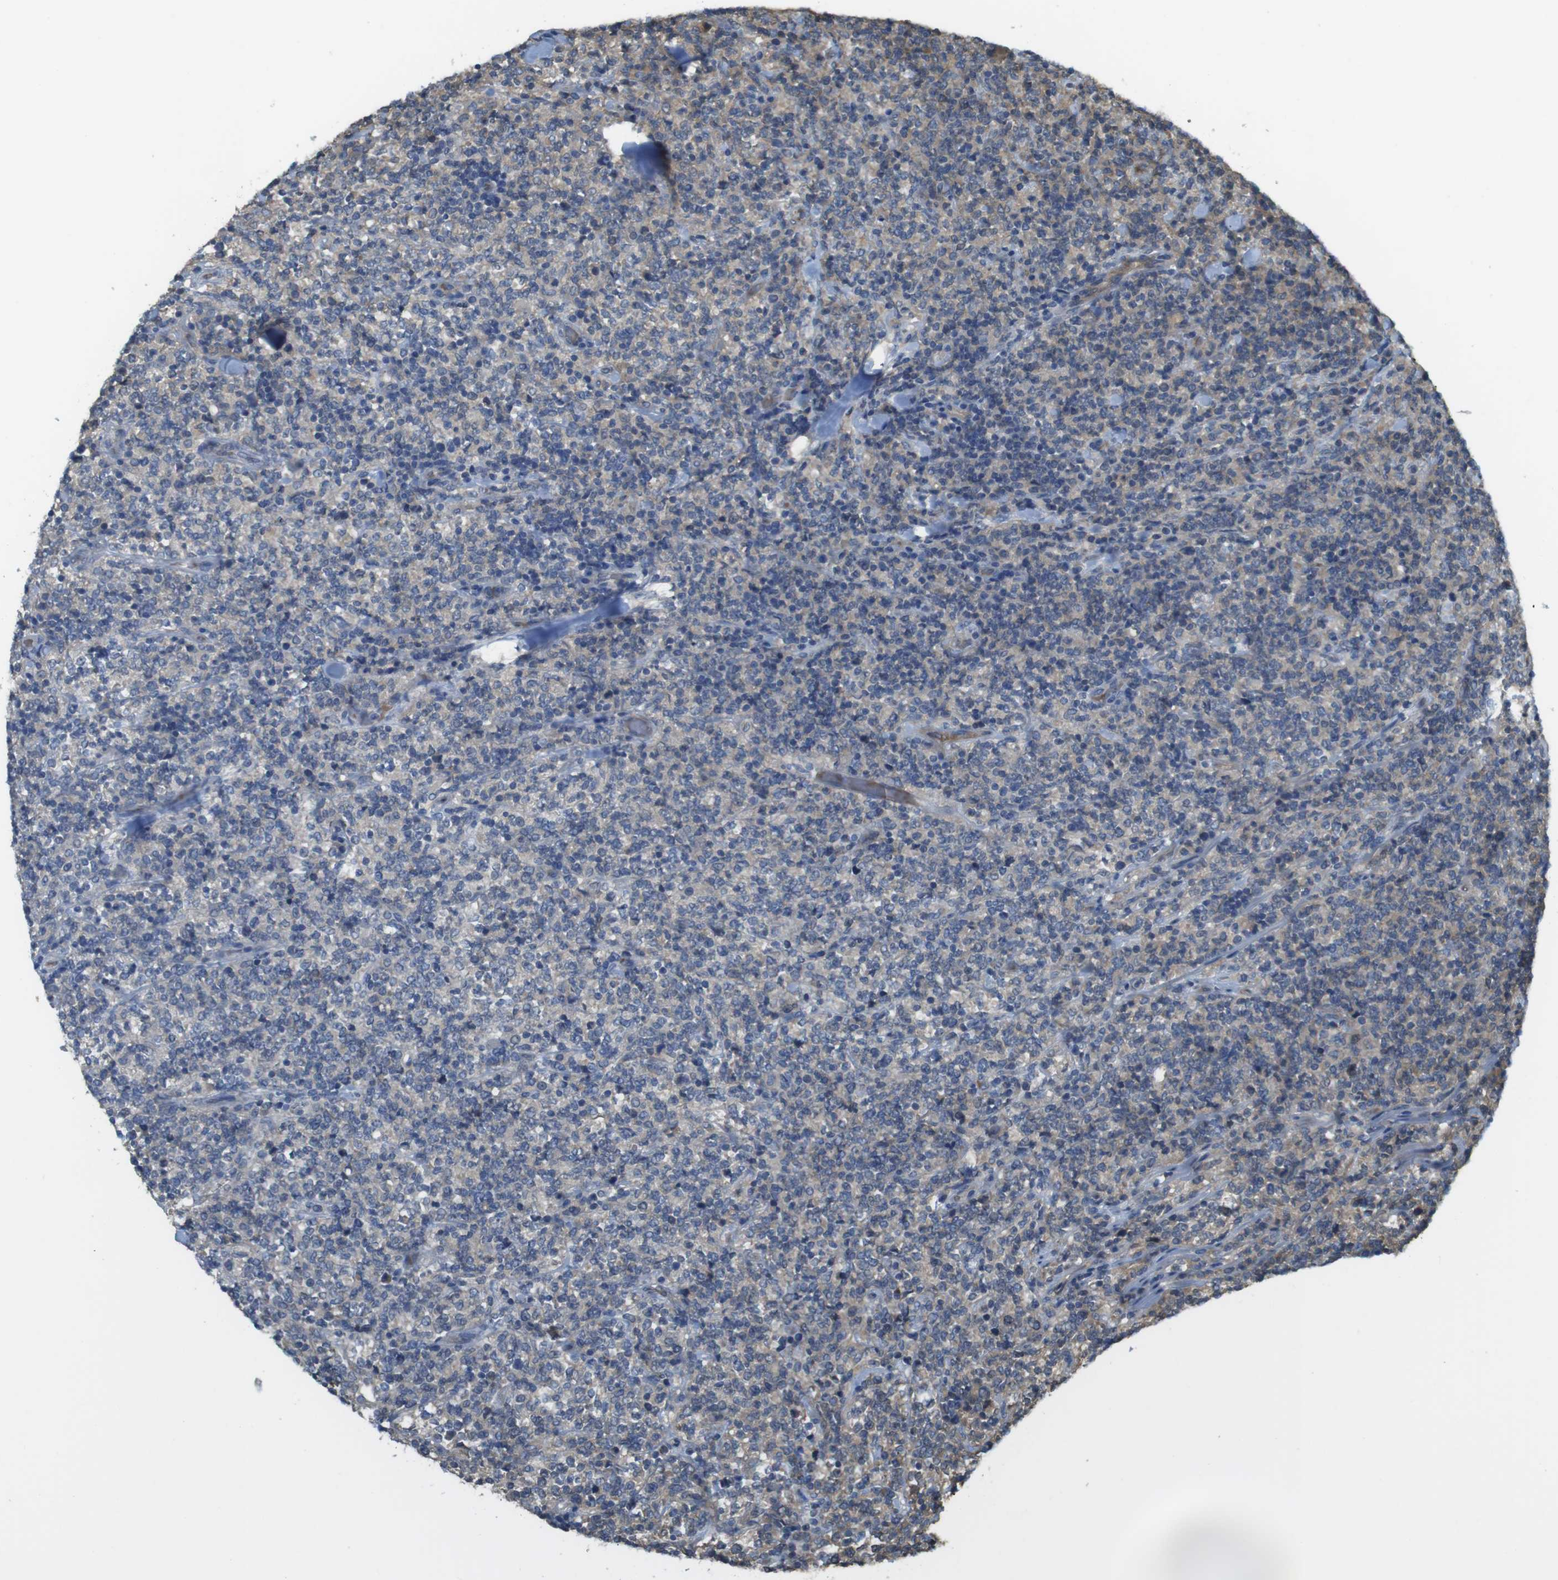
{"staining": {"intensity": "negative", "quantity": "none", "location": "none"}, "tissue": "lymphoma", "cell_type": "Tumor cells", "image_type": "cancer", "snomed": [{"axis": "morphology", "description": "Malignant lymphoma, non-Hodgkin's type, High grade"}, {"axis": "topography", "description": "Soft tissue"}], "caption": "DAB immunohistochemical staining of human malignant lymphoma, non-Hodgkin's type (high-grade) demonstrates no significant expression in tumor cells.", "gene": "ABHD15", "patient": {"sex": "male", "age": 18}}